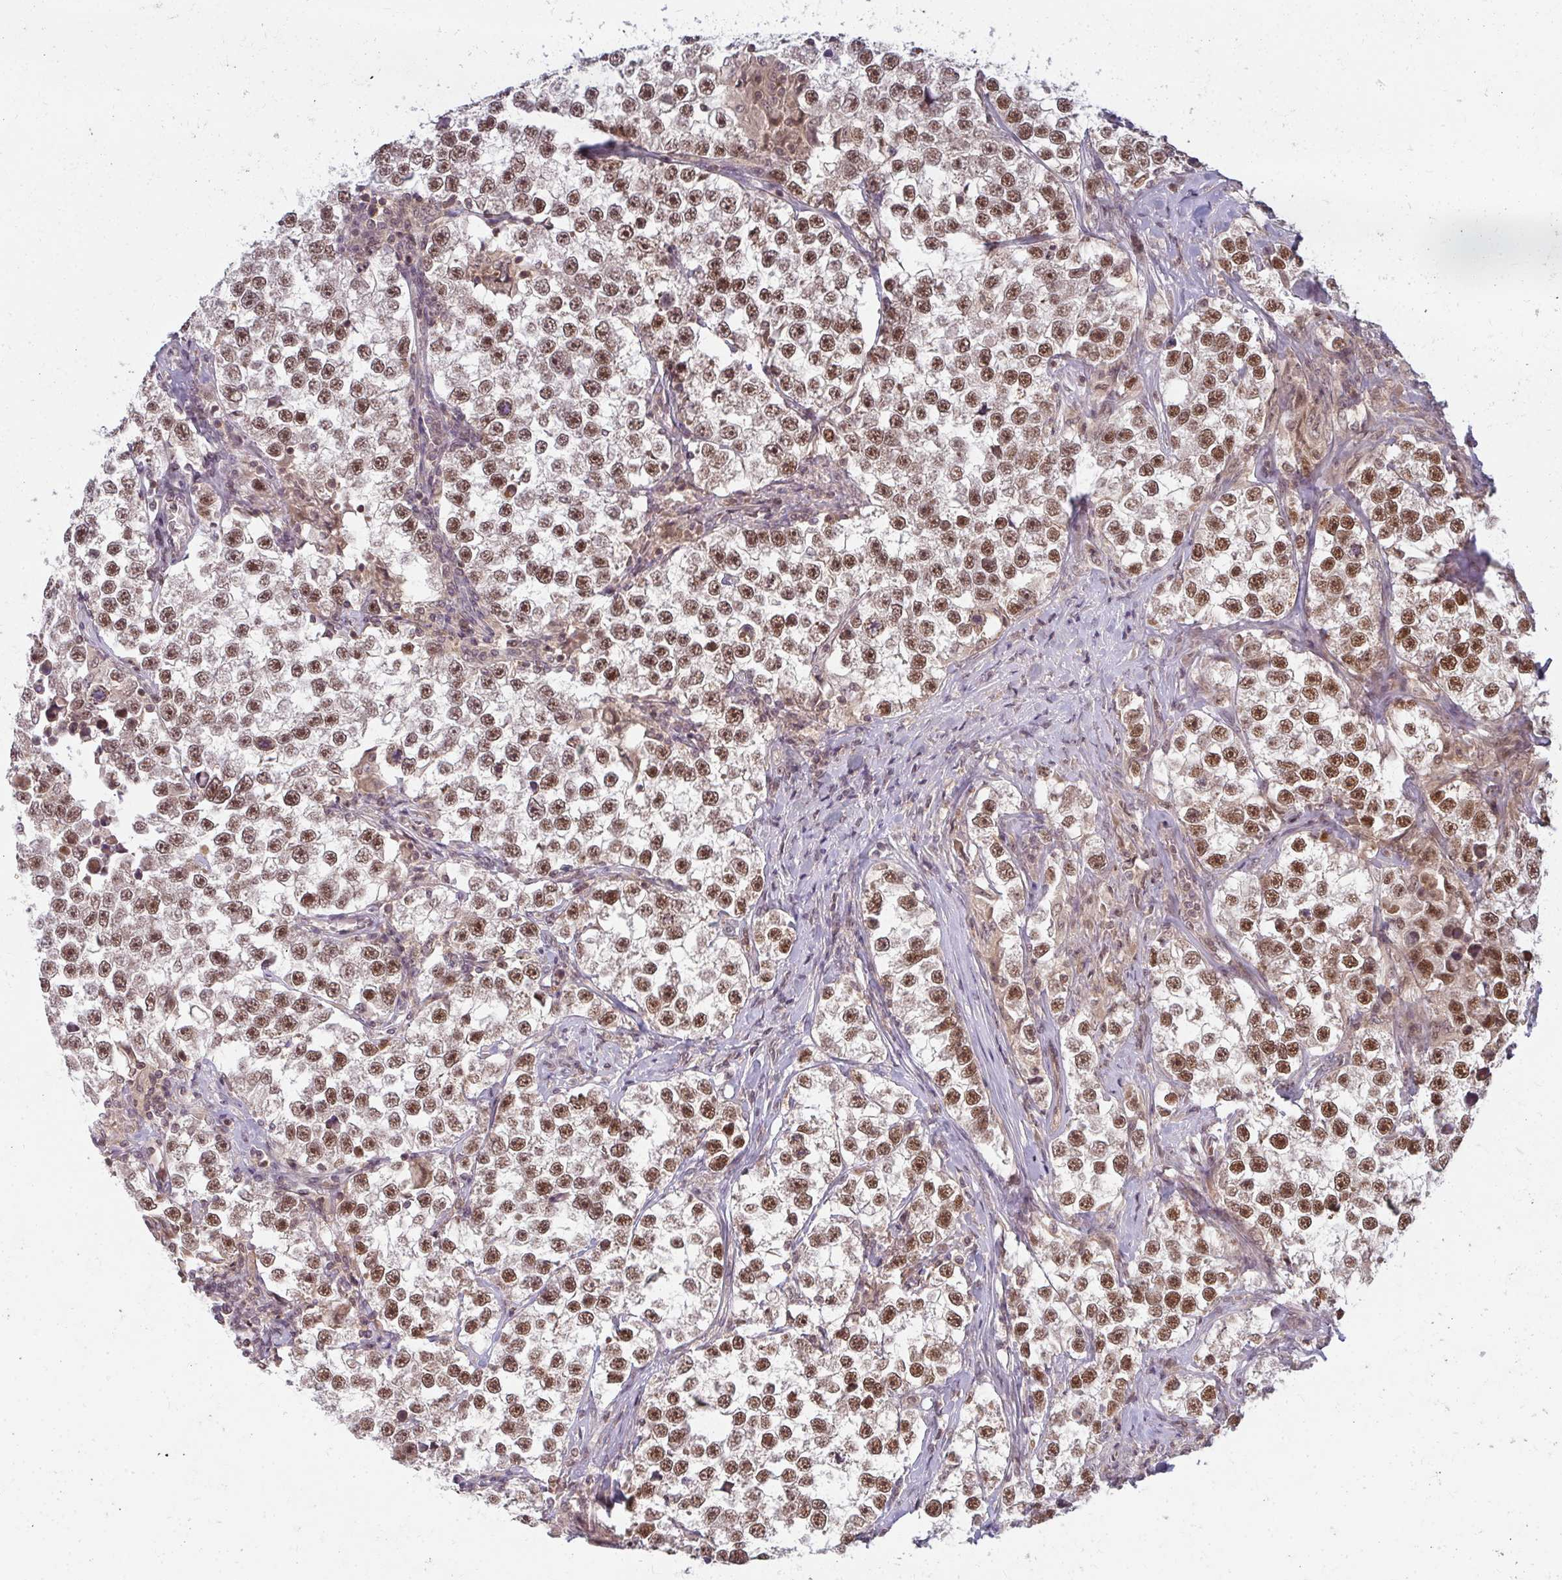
{"staining": {"intensity": "moderate", "quantity": ">75%", "location": "nuclear"}, "tissue": "testis cancer", "cell_type": "Tumor cells", "image_type": "cancer", "snomed": [{"axis": "morphology", "description": "Seminoma, NOS"}, {"axis": "topography", "description": "Testis"}], "caption": "Immunohistochemistry of testis cancer (seminoma) displays medium levels of moderate nuclear staining in about >75% of tumor cells.", "gene": "GTF3C6", "patient": {"sex": "male", "age": 46}}